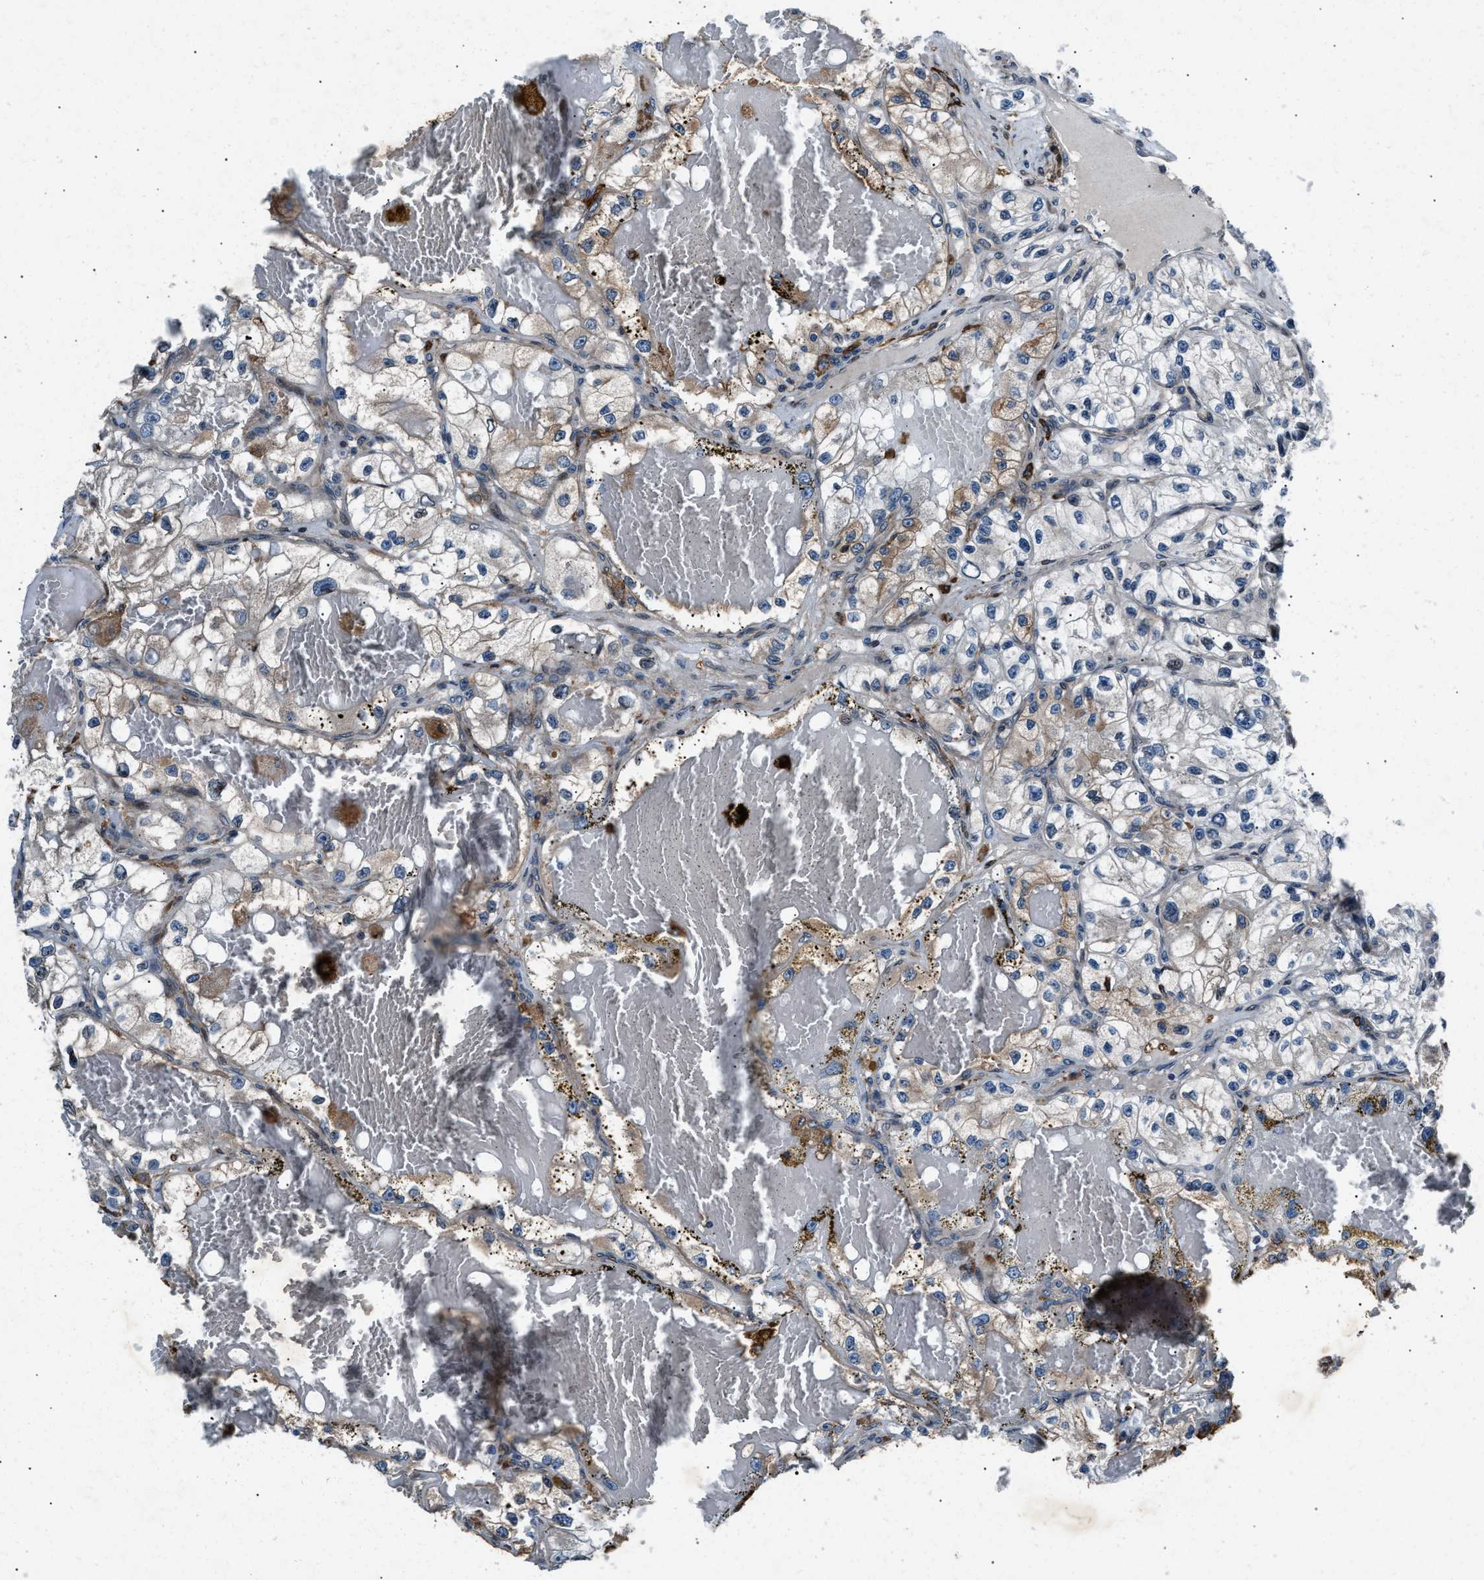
{"staining": {"intensity": "negative", "quantity": "none", "location": "none"}, "tissue": "renal cancer", "cell_type": "Tumor cells", "image_type": "cancer", "snomed": [{"axis": "morphology", "description": "Adenocarcinoma, NOS"}, {"axis": "topography", "description": "Kidney"}], "caption": "Renal cancer (adenocarcinoma) stained for a protein using IHC displays no positivity tumor cells.", "gene": "DYNC2I1", "patient": {"sex": "female", "age": 57}}